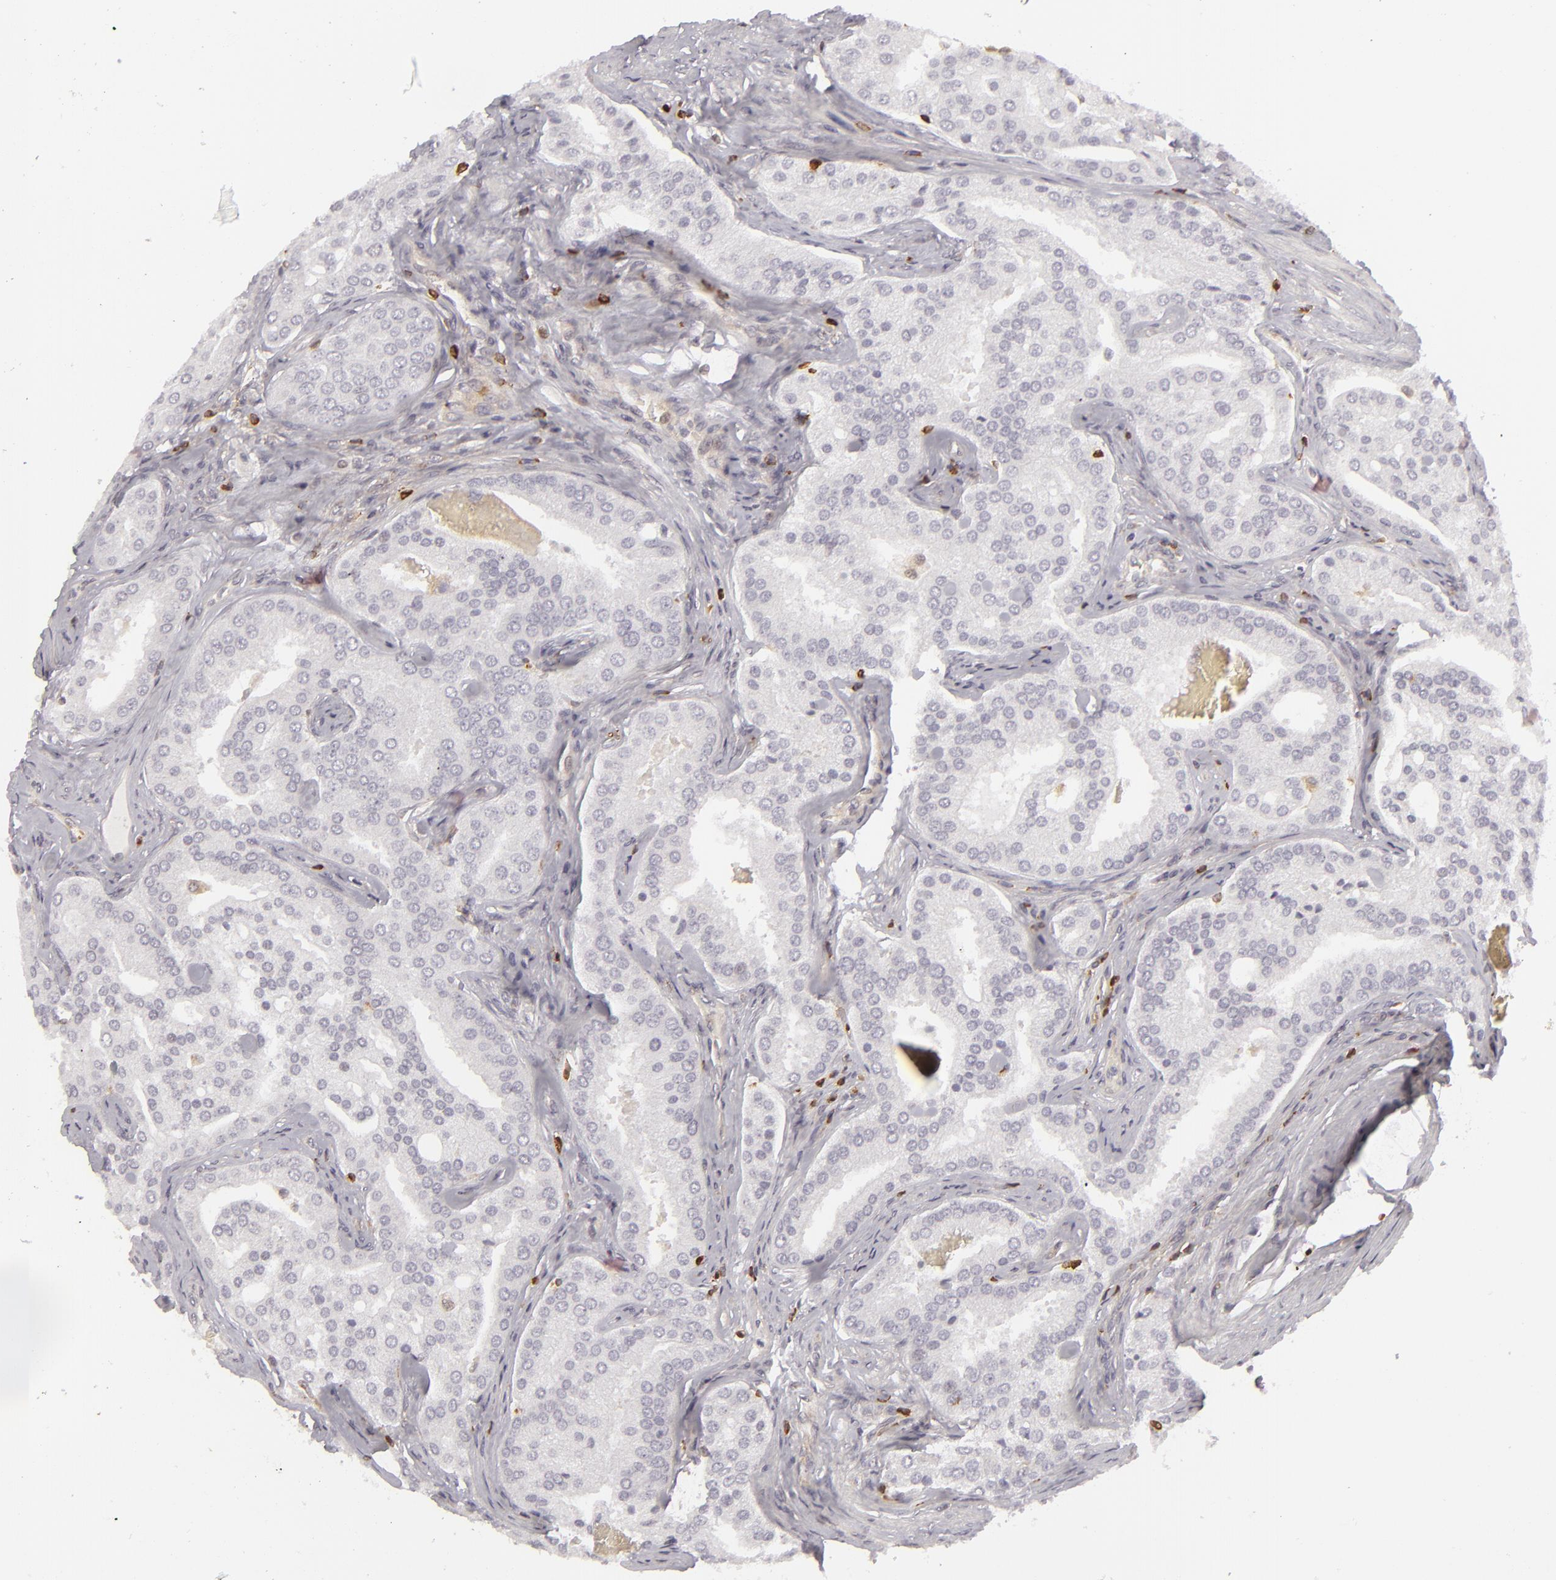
{"staining": {"intensity": "negative", "quantity": "none", "location": "none"}, "tissue": "prostate cancer", "cell_type": "Tumor cells", "image_type": "cancer", "snomed": [{"axis": "morphology", "description": "Adenocarcinoma, High grade"}, {"axis": "topography", "description": "Prostate"}], "caption": "Tumor cells are negative for protein expression in human prostate adenocarcinoma (high-grade).", "gene": "APOBEC3G", "patient": {"sex": "male", "age": 64}}